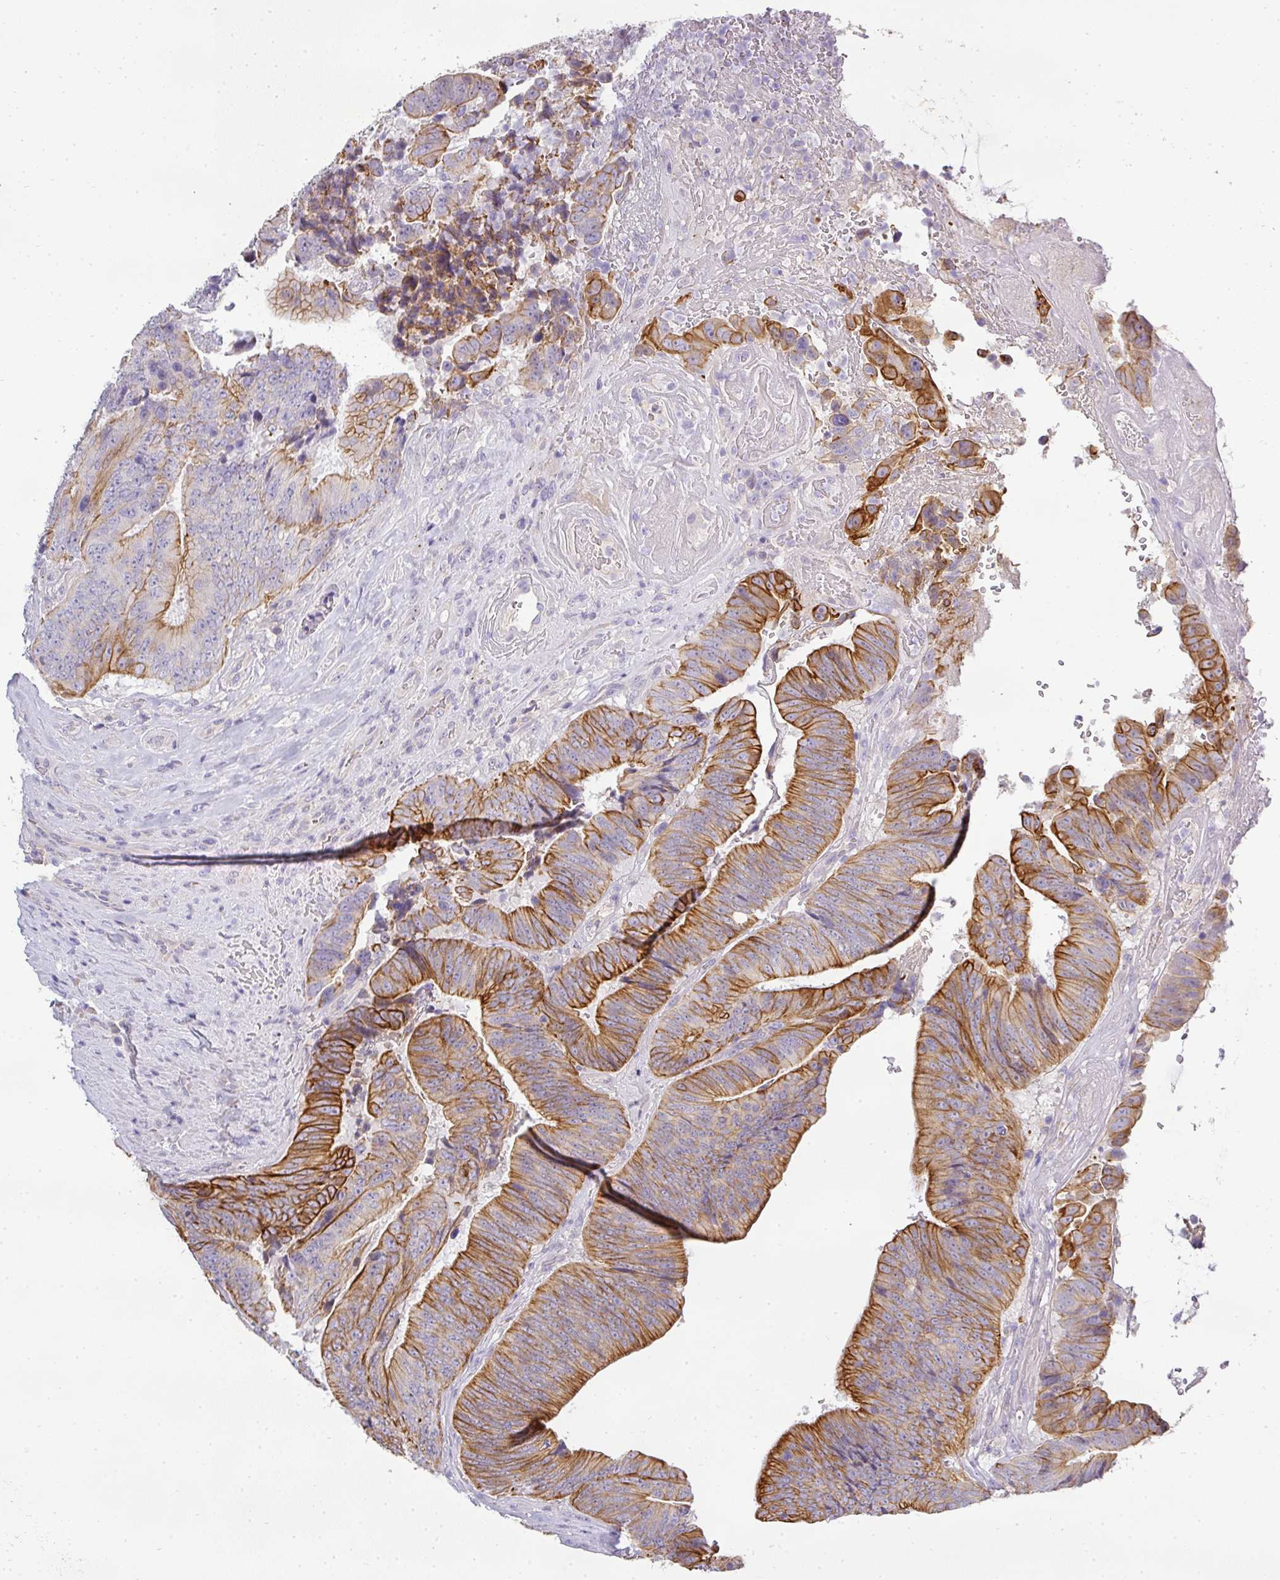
{"staining": {"intensity": "strong", "quantity": "25%-75%", "location": "cytoplasmic/membranous"}, "tissue": "colorectal cancer", "cell_type": "Tumor cells", "image_type": "cancer", "snomed": [{"axis": "morphology", "description": "Adenocarcinoma, NOS"}, {"axis": "topography", "description": "Rectum"}], "caption": "A brown stain labels strong cytoplasmic/membranous positivity of a protein in human colorectal adenocarcinoma tumor cells.", "gene": "ASXL3", "patient": {"sex": "male", "age": 72}}